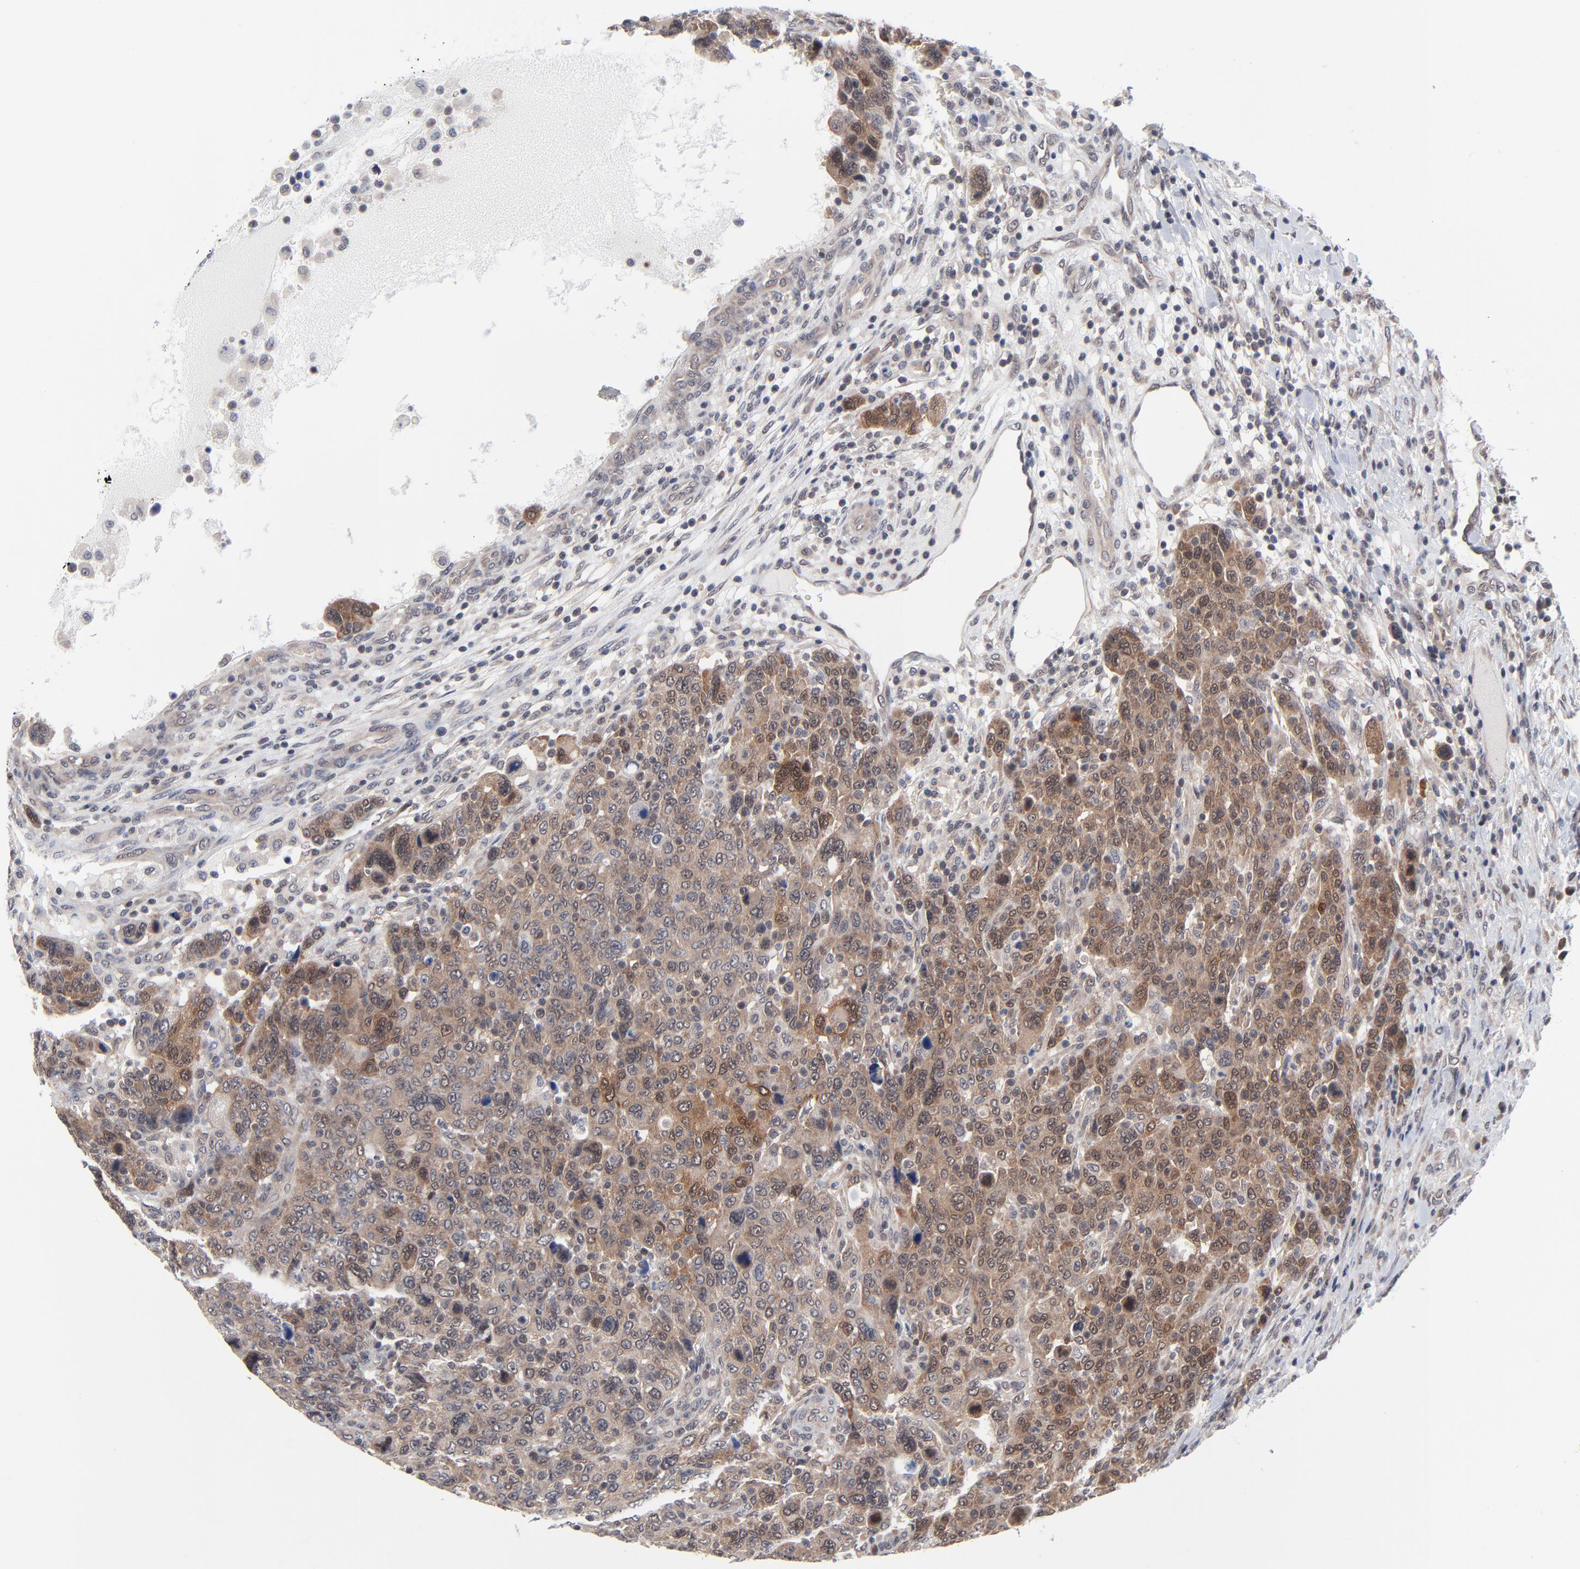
{"staining": {"intensity": "moderate", "quantity": ">75%", "location": "cytoplasmic/membranous,nuclear"}, "tissue": "breast cancer", "cell_type": "Tumor cells", "image_type": "cancer", "snomed": [{"axis": "morphology", "description": "Duct carcinoma"}, {"axis": "topography", "description": "Breast"}], "caption": "Human breast cancer (infiltrating ductal carcinoma) stained with a protein marker displays moderate staining in tumor cells.", "gene": "RPS6KB1", "patient": {"sex": "female", "age": 37}}